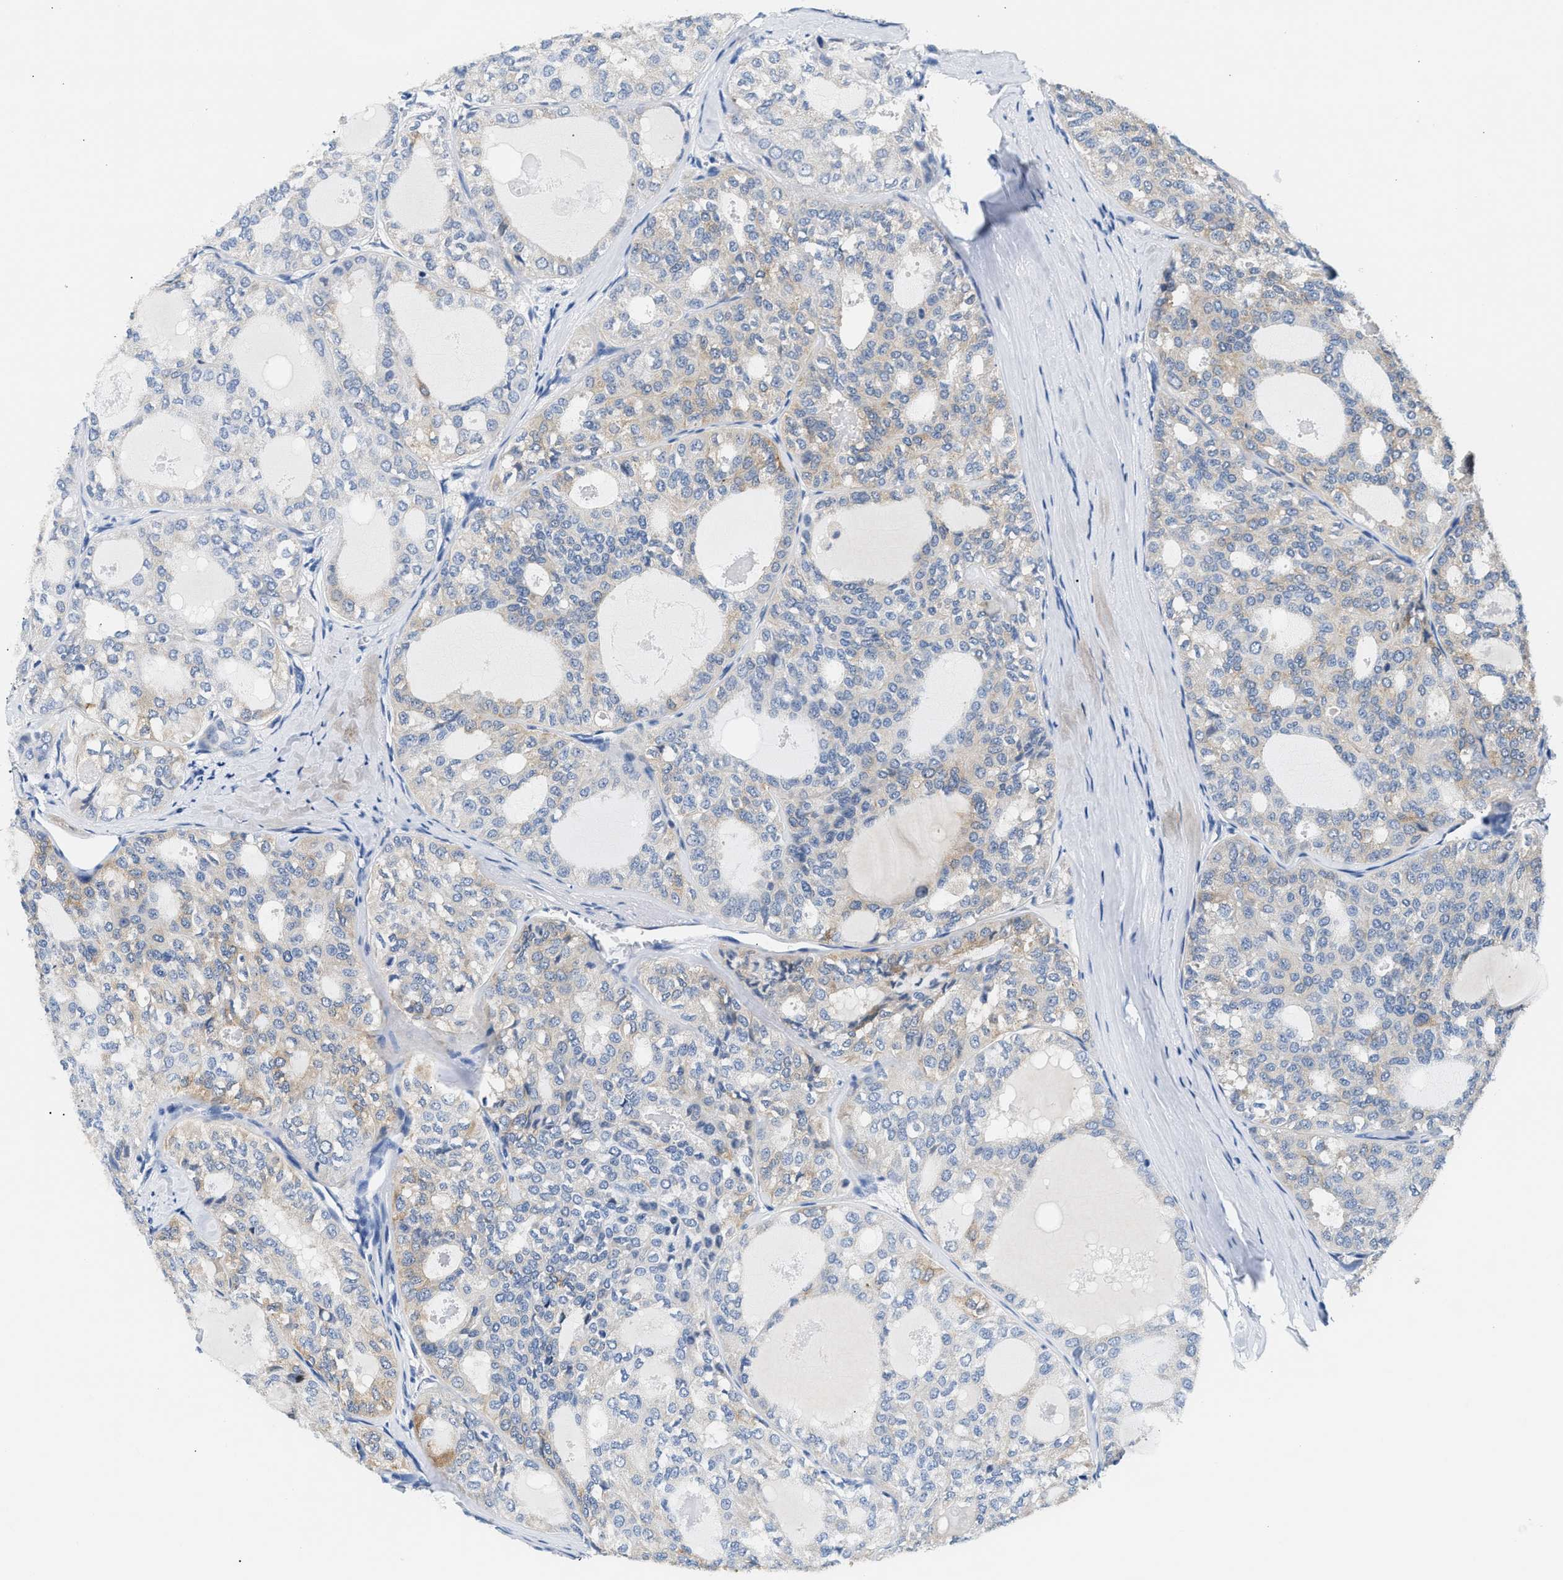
{"staining": {"intensity": "negative", "quantity": "none", "location": "none"}, "tissue": "thyroid cancer", "cell_type": "Tumor cells", "image_type": "cancer", "snomed": [{"axis": "morphology", "description": "Follicular adenoma carcinoma, NOS"}, {"axis": "topography", "description": "Thyroid gland"}], "caption": "Immunohistochemical staining of thyroid cancer (follicular adenoma carcinoma) displays no significant expression in tumor cells.", "gene": "TUT7", "patient": {"sex": "male", "age": 75}}